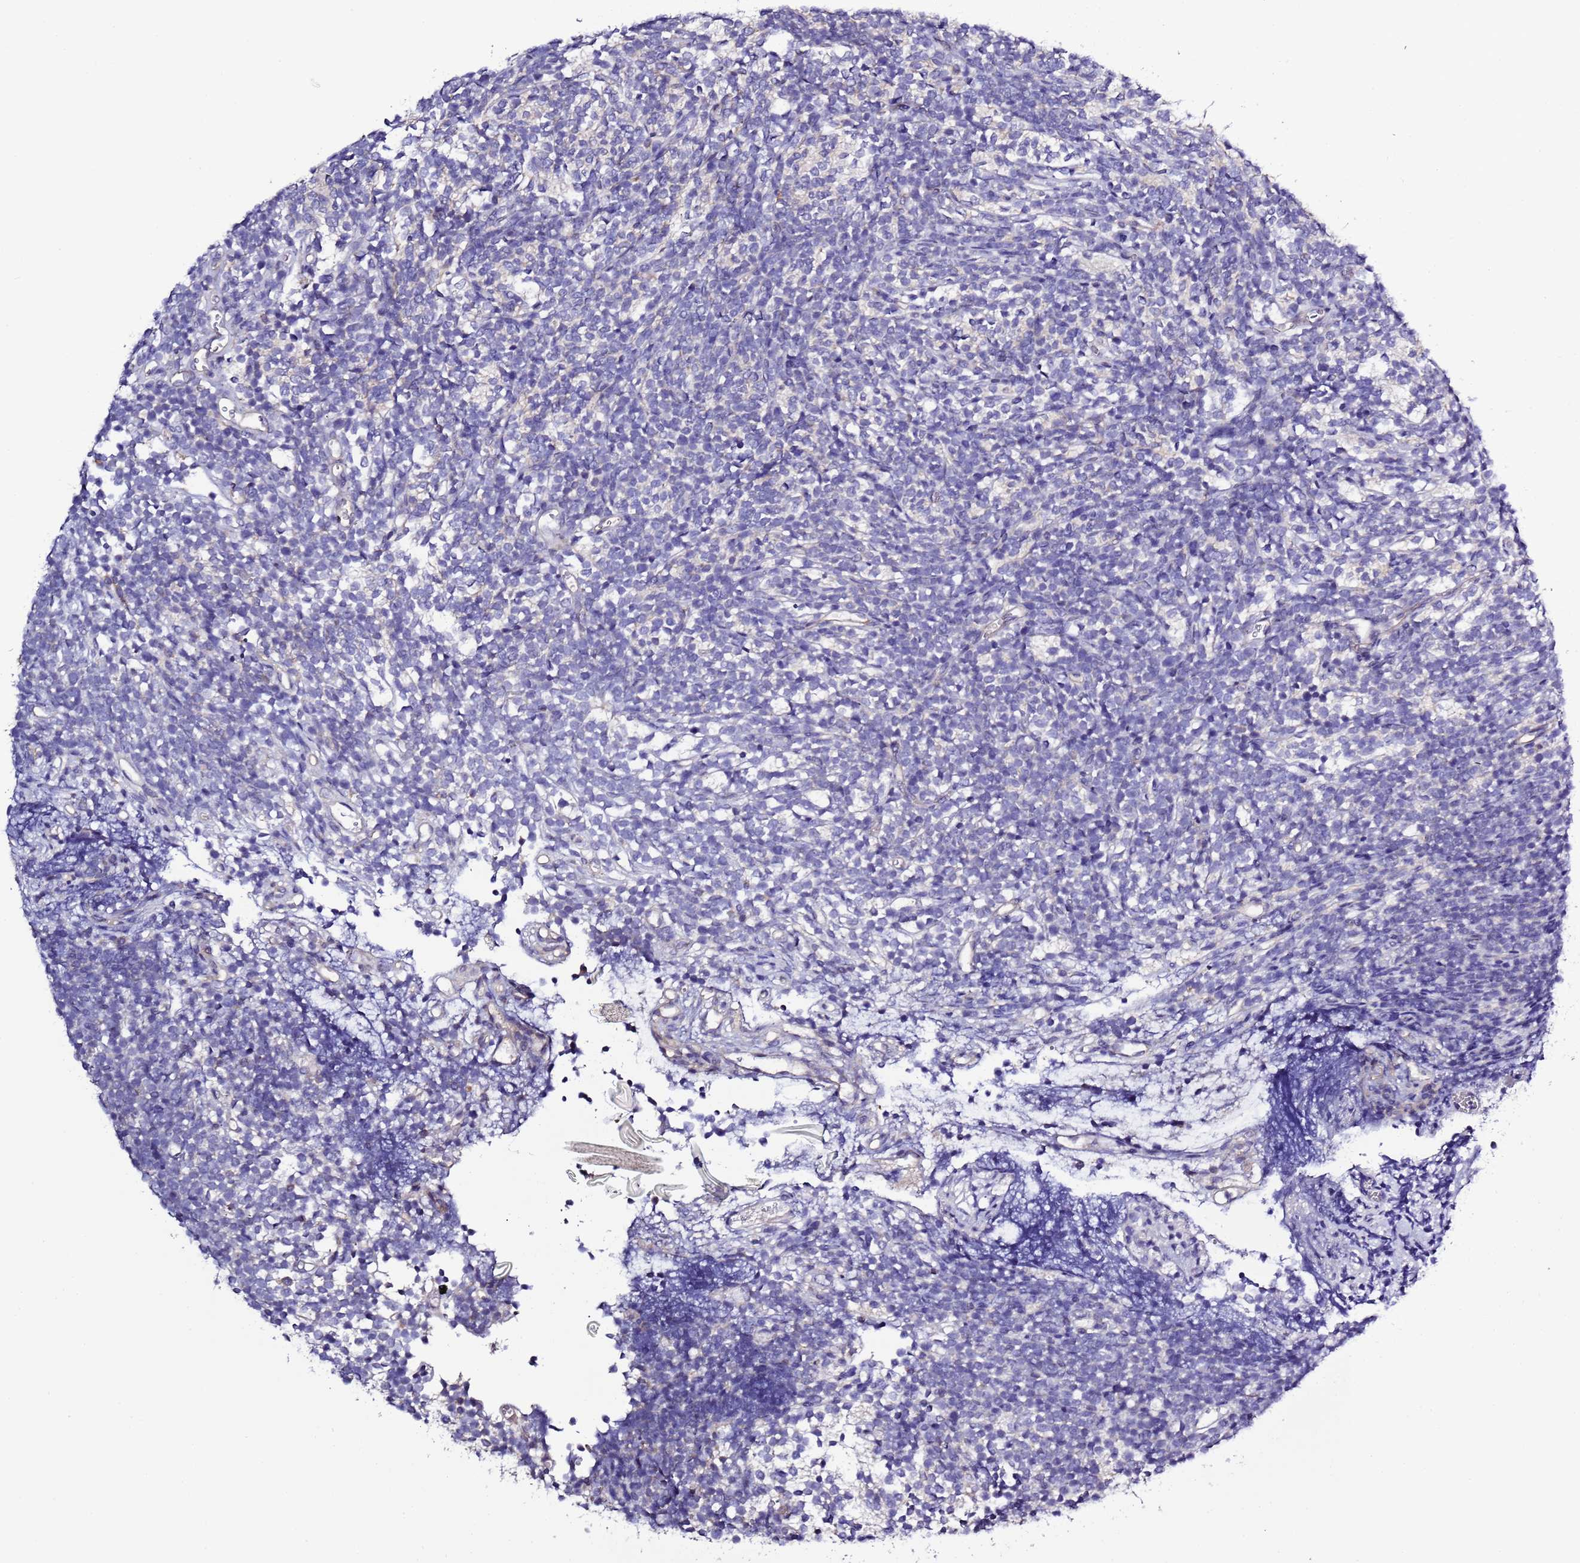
{"staining": {"intensity": "negative", "quantity": "none", "location": "none"}, "tissue": "glioma", "cell_type": "Tumor cells", "image_type": "cancer", "snomed": [{"axis": "morphology", "description": "Glioma, malignant, Low grade"}, {"axis": "topography", "description": "Brain"}], "caption": "The IHC histopathology image has no significant staining in tumor cells of low-grade glioma (malignant) tissue.", "gene": "SPCS1", "patient": {"sex": "female", "age": 1}}